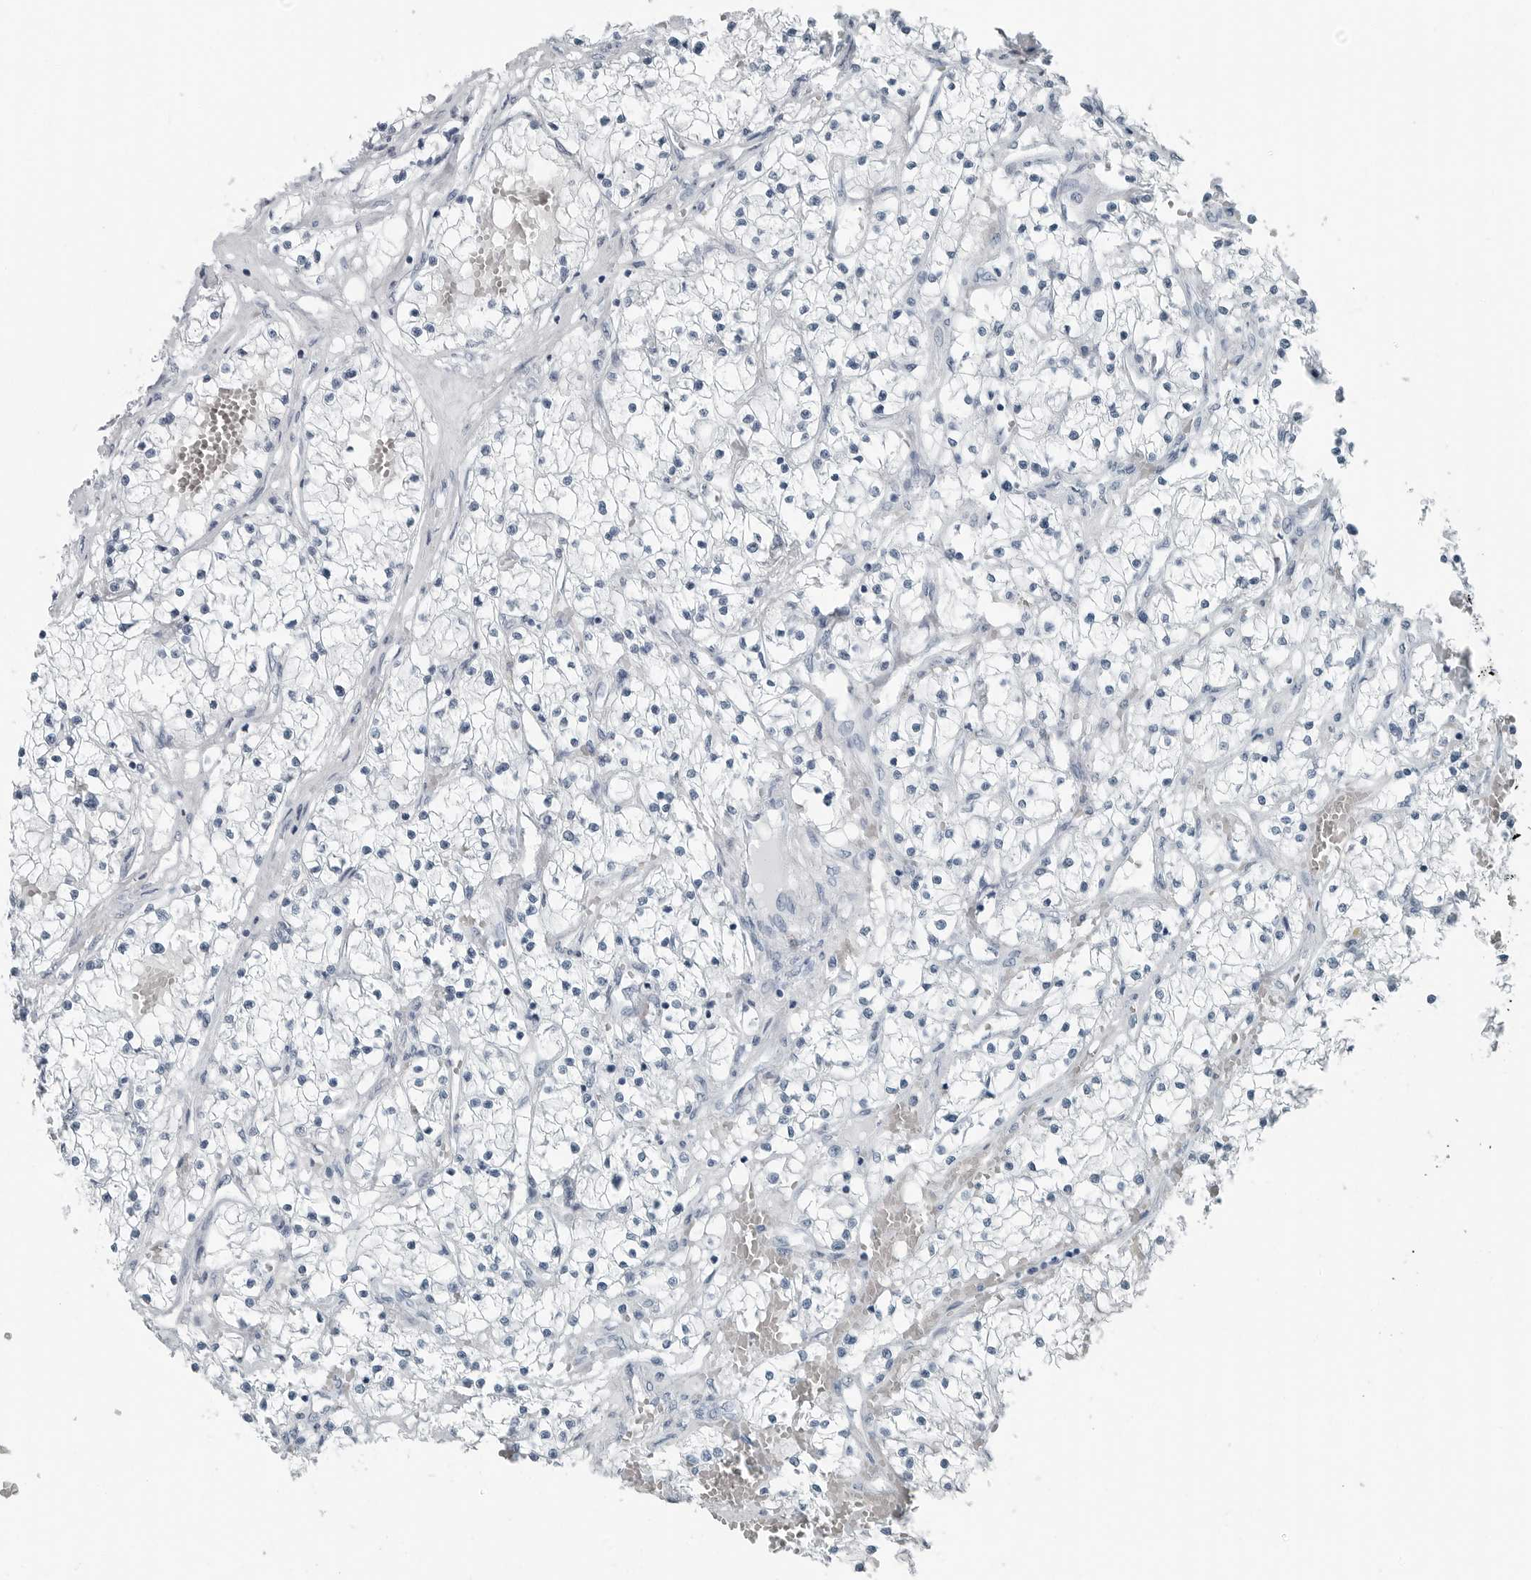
{"staining": {"intensity": "negative", "quantity": "none", "location": "none"}, "tissue": "renal cancer", "cell_type": "Tumor cells", "image_type": "cancer", "snomed": [{"axis": "morphology", "description": "Normal tissue, NOS"}, {"axis": "morphology", "description": "Adenocarcinoma, NOS"}, {"axis": "topography", "description": "Kidney"}], "caption": "DAB immunohistochemical staining of renal cancer (adenocarcinoma) shows no significant expression in tumor cells. (DAB (3,3'-diaminobenzidine) IHC, high magnification).", "gene": "FABP6", "patient": {"sex": "male", "age": 68}}